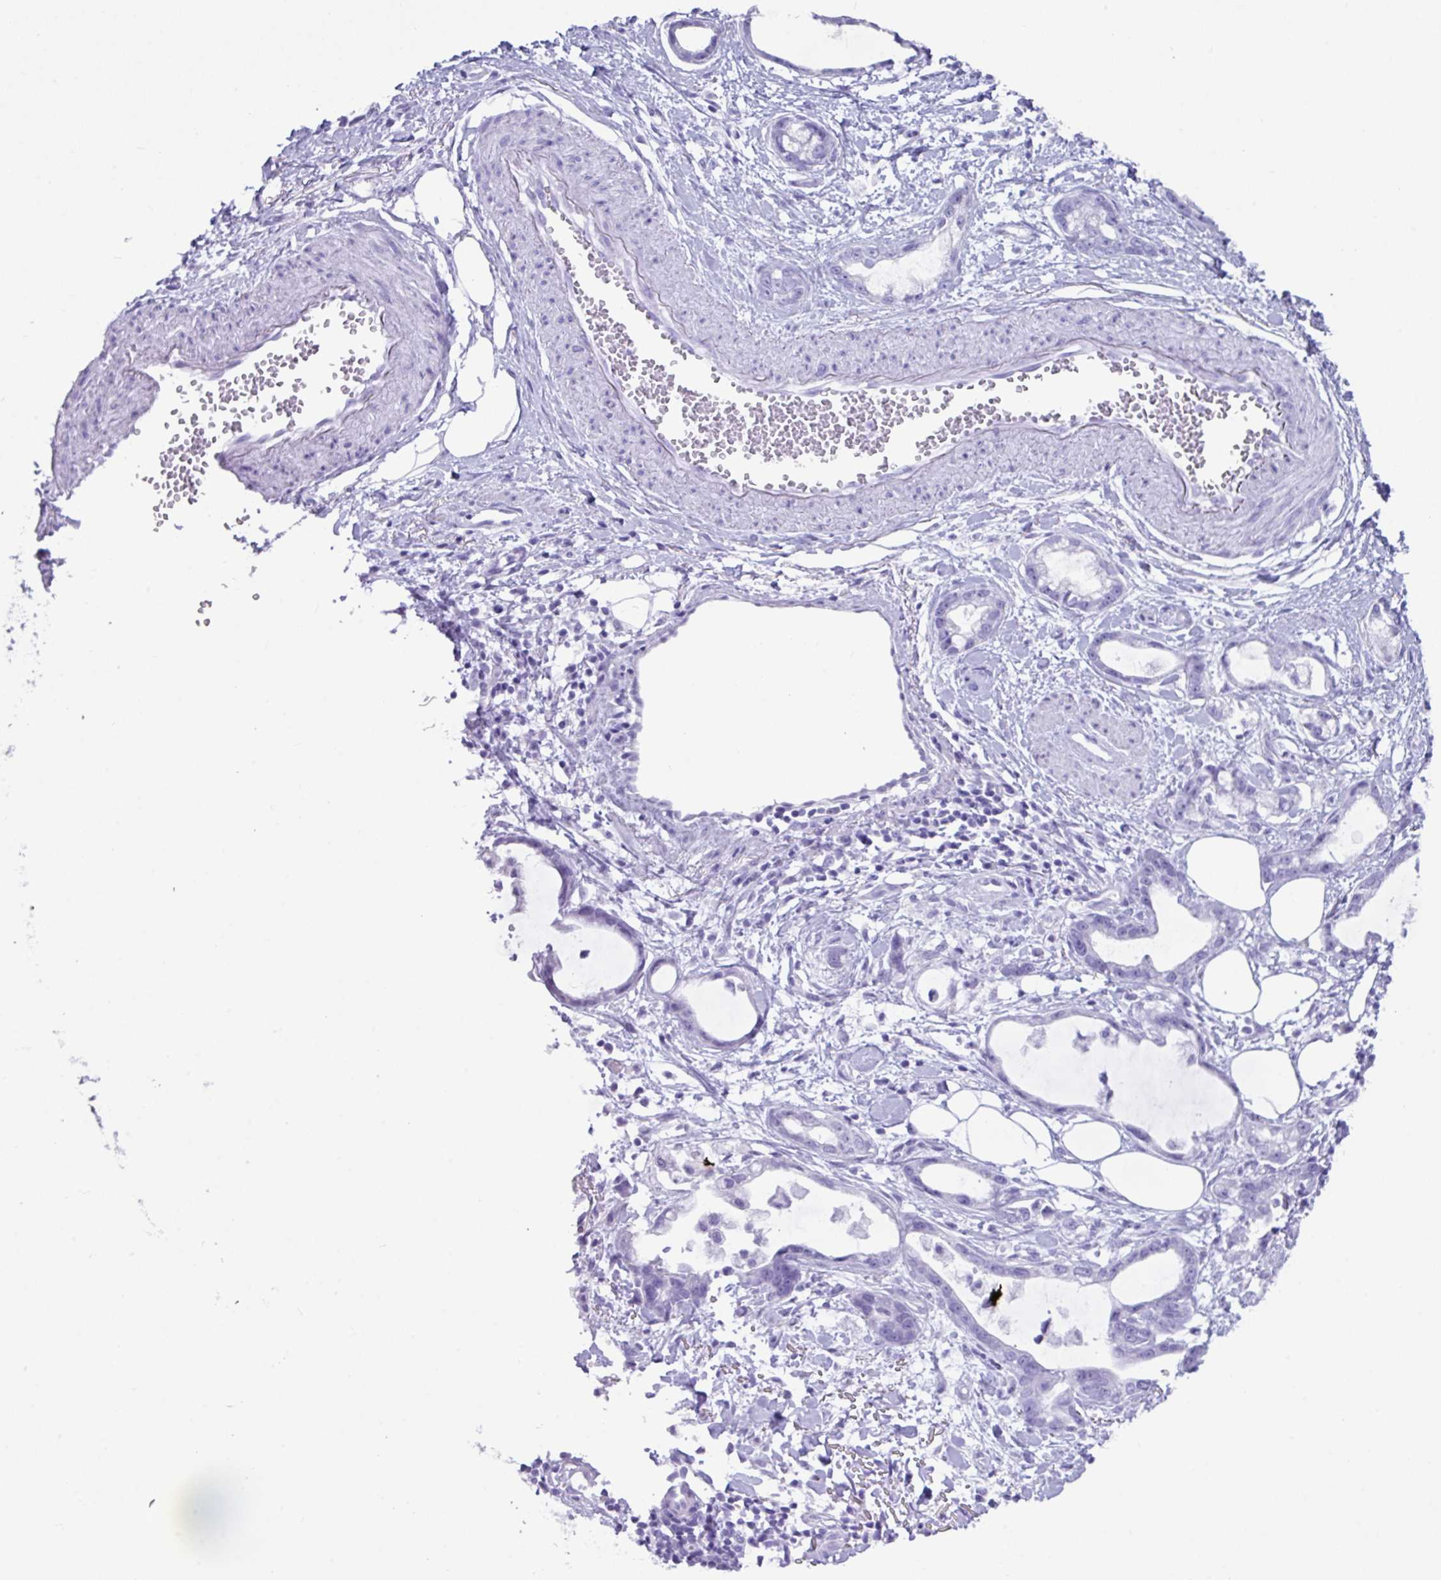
{"staining": {"intensity": "negative", "quantity": "none", "location": "none"}, "tissue": "stomach cancer", "cell_type": "Tumor cells", "image_type": "cancer", "snomed": [{"axis": "morphology", "description": "Adenocarcinoma, NOS"}, {"axis": "topography", "description": "Stomach"}], "caption": "The IHC image has no significant staining in tumor cells of stomach adenocarcinoma tissue.", "gene": "ZNF524", "patient": {"sex": "male", "age": 55}}